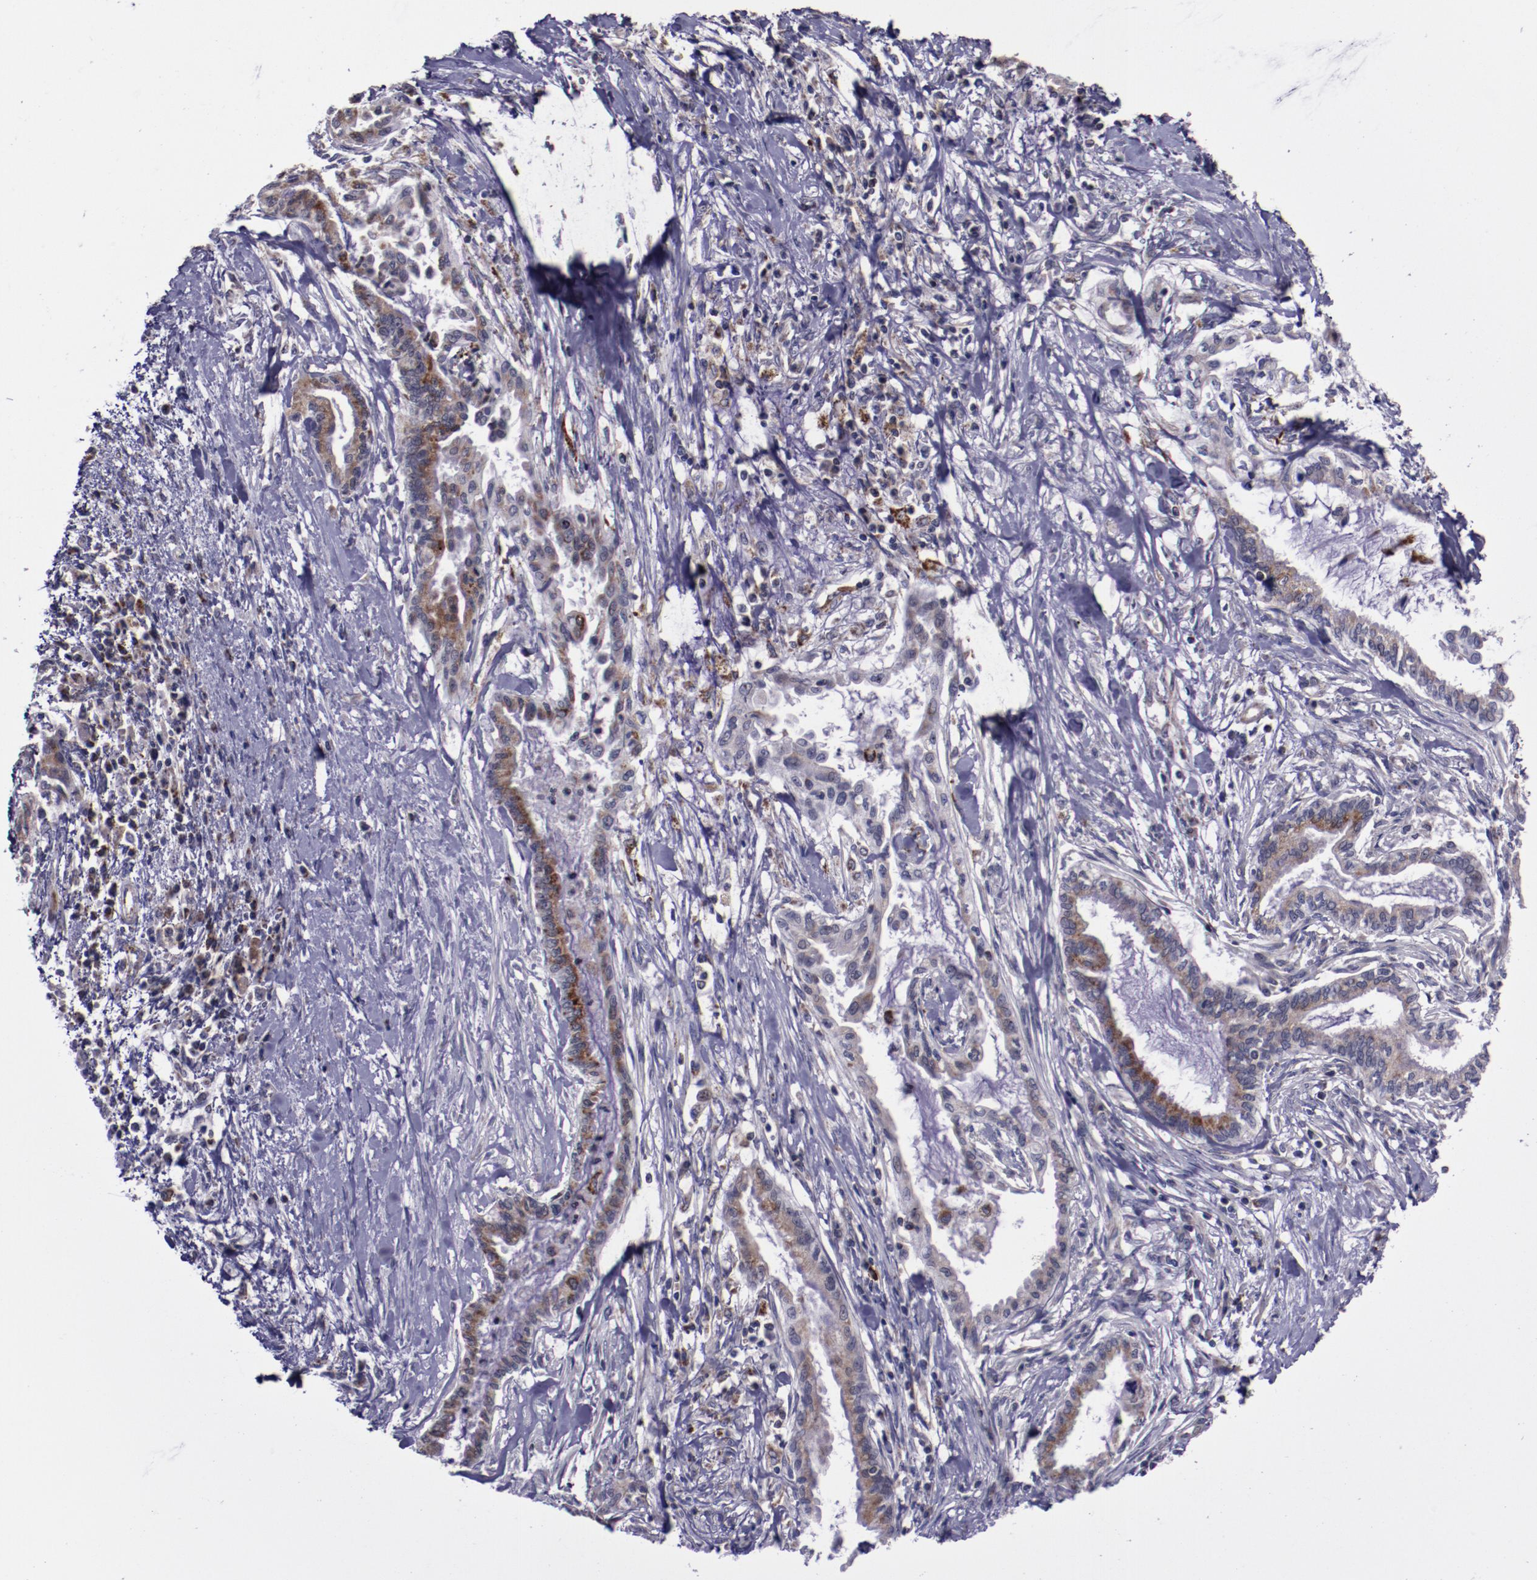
{"staining": {"intensity": "moderate", "quantity": "<25%", "location": "cytoplasmic/membranous"}, "tissue": "pancreatic cancer", "cell_type": "Tumor cells", "image_type": "cancer", "snomed": [{"axis": "morphology", "description": "Adenocarcinoma, NOS"}, {"axis": "topography", "description": "Pancreas"}], "caption": "Pancreatic cancer (adenocarcinoma) stained with a brown dye reveals moderate cytoplasmic/membranous positive expression in about <25% of tumor cells.", "gene": "LONP1", "patient": {"sex": "female", "age": 64}}